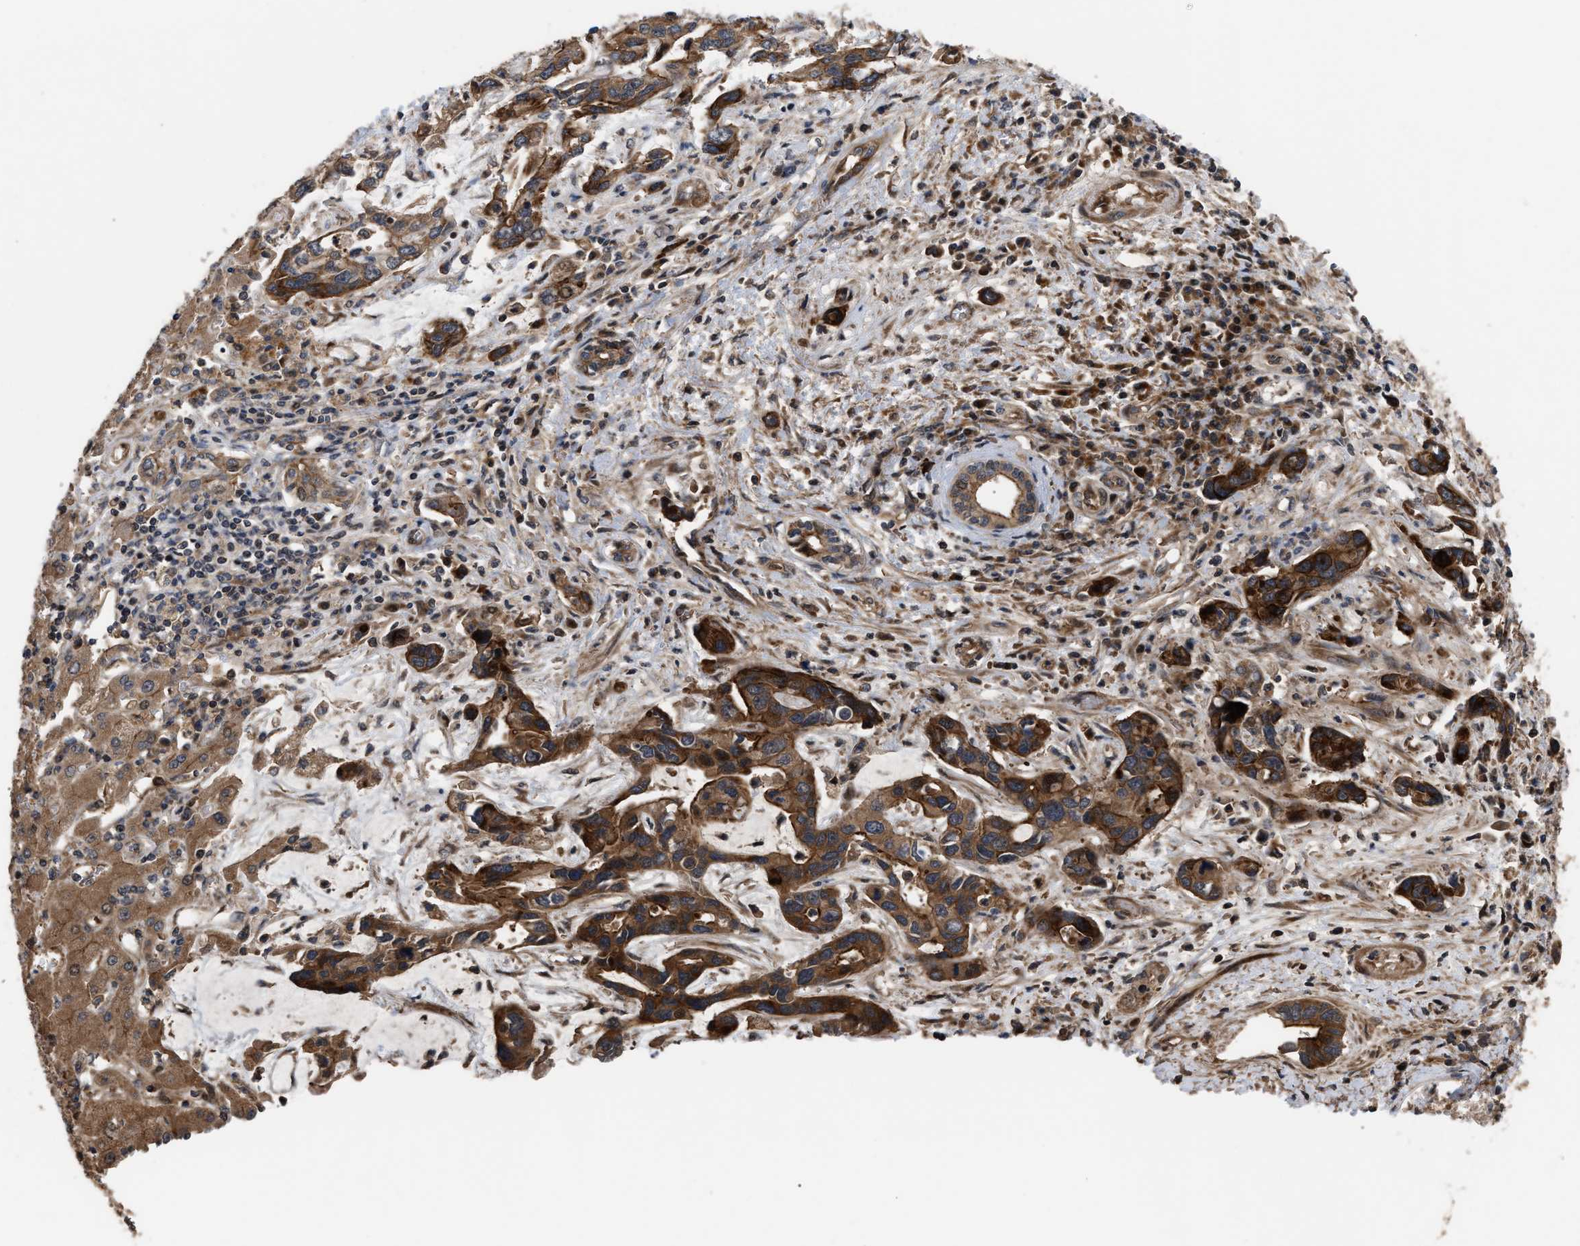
{"staining": {"intensity": "strong", "quantity": ">75%", "location": "cytoplasmic/membranous"}, "tissue": "liver cancer", "cell_type": "Tumor cells", "image_type": "cancer", "snomed": [{"axis": "morphology", "description": "Cholangiocarcinoma"}, {"axis": "topography", "description": "Liver"}], "caption": "DAB (3,3'-diaminobenzidine) immunohistochemical staining of human liver cholangiocarcinoma reveals strong cytoplasmic/membranous protein staining in about >75% of tumor cells. Using DAB (brown) and hematoxylin (blue) stains, captured at high magnification using brightfield microscopy.", "gene": "STAU1", "patient": {"sex": "female", "age": 65}}